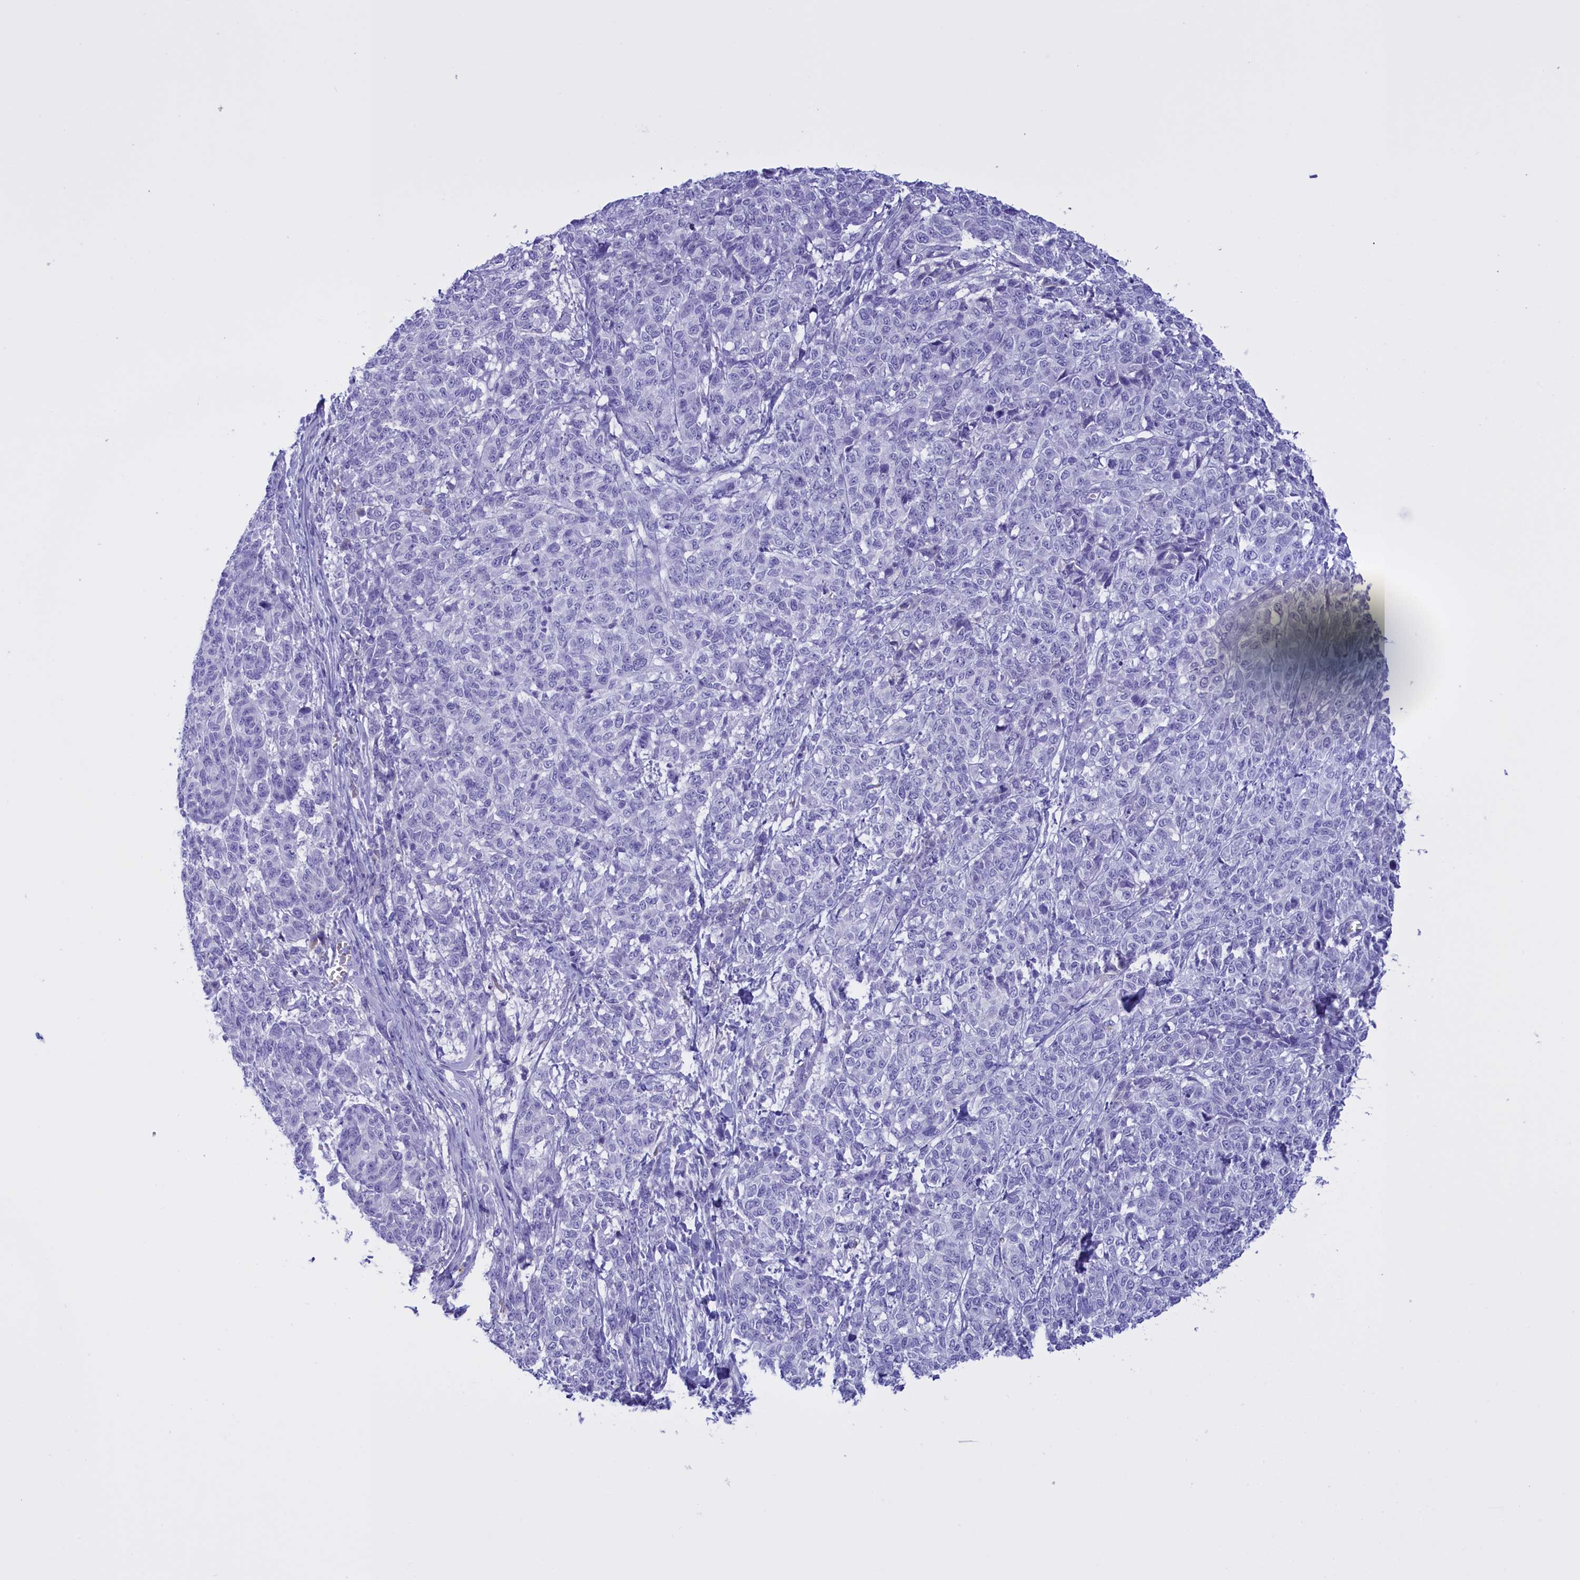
{"staining": {"intensity": "negative", "quantity": "none", "location": "none"}, "tissue": "melanoma", "cell_type": "Tumor cells", "image_type": "cancer", "snomed": [{"axis": "morphology", "description": "Malignant melanoma, NOS"}, {"axis": "topography", "description": "Skin"}], "caption": "Tumor cells show no significant positivity in melanoma.", "gene": "PROK2", "patient": {"sex": "male", "age": 49}}